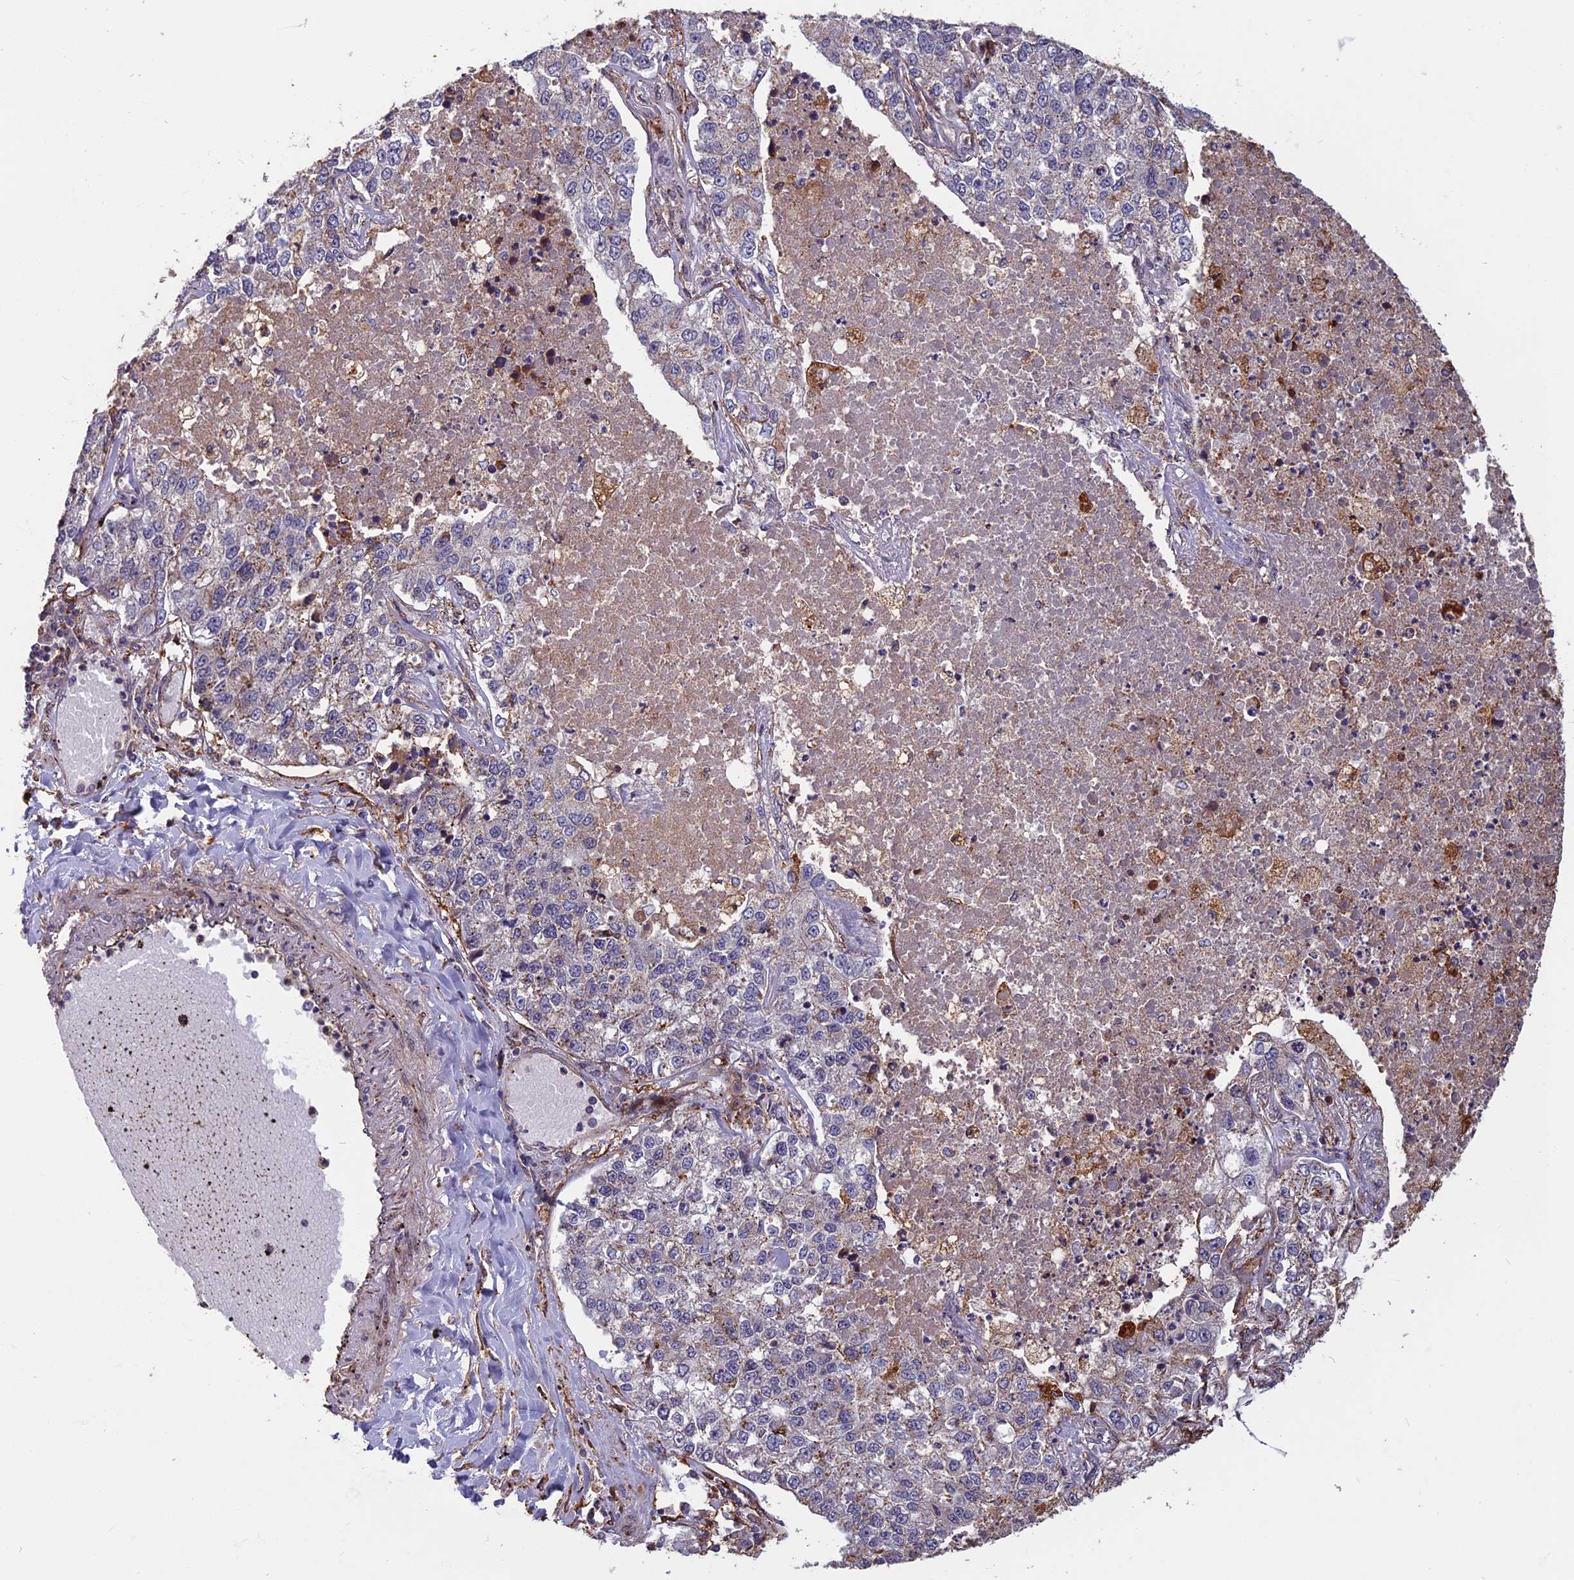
{"staining": {"intensity": "negative", "quantity": "none", "location": "none"}, "tissue": "lung cancer", "cell_type": "Tumor cells", "image_type": "cancer", "snomed": [{"axis": "morphology", "description": "Adenocarcinoma, NOS"}, {"axis": "topography", "description": "Lung"}], "caption": "High magnification brightfield microscopy of adenocarcinoma (lung) stained with DAB (3,3'-diaminobenzidine) (brown) and counterstained with hematoxylin (blue): tumor cells show no significant positivity.", "gene": "SPG11", "patient": {"sex": "male", "age": 49}}